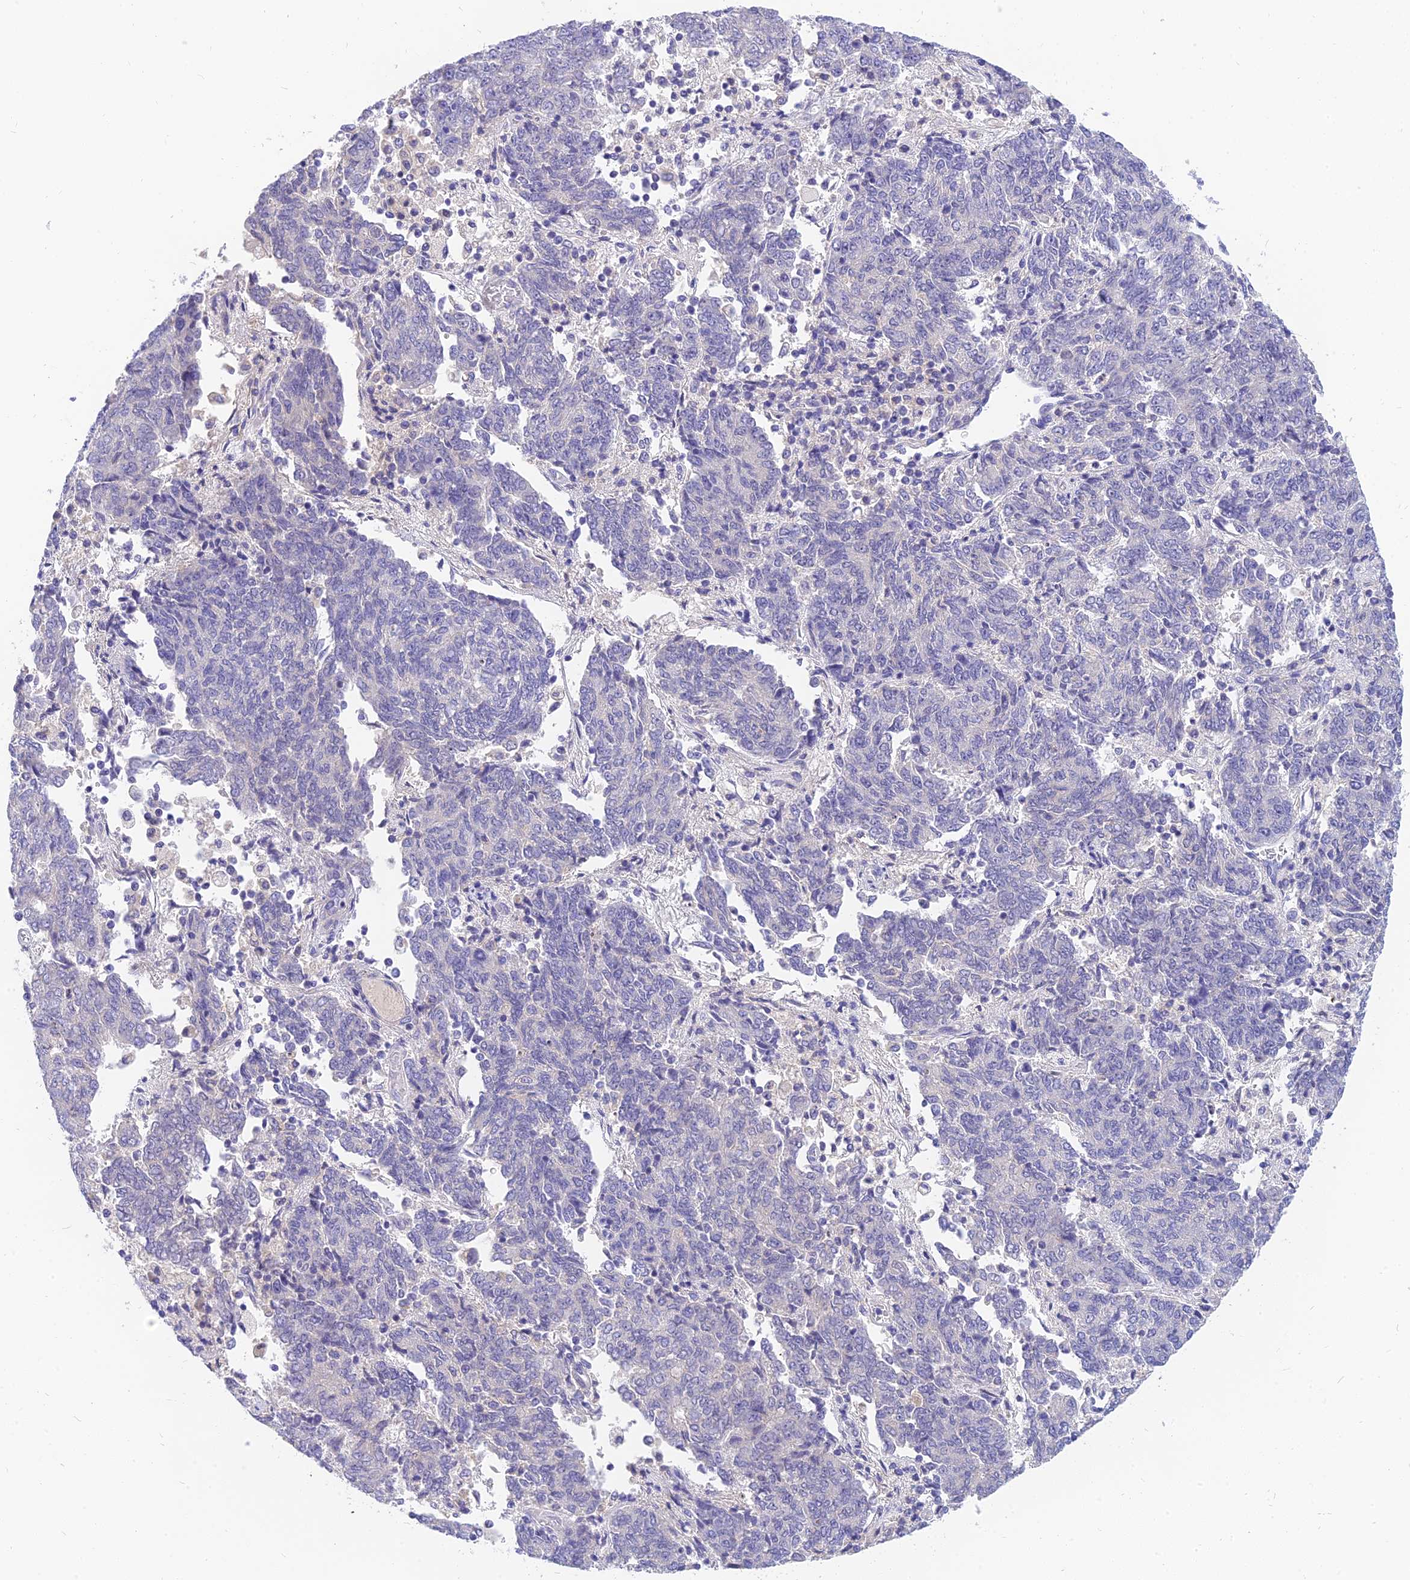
{"staining": {"intensity": "negative", "quantity": "none", "location": "none"}, "tissue": "endometrial cancer", "cell_type": "Tumor cells", "image_type": "cancer", "snomed": [{"axis": "morphology", "description": "Adenocarcinoma, NOS"}, {"axis": "topography", "description": "Endometrium"}], "caption": "The immunohistochemistry (IHC) photomicrograph has no significant staining in tumor cells of adenocarcinoma (endometrial) tissue.", "gene": "TMEM161B", "patient": {"sex": "female", "age": 80}}